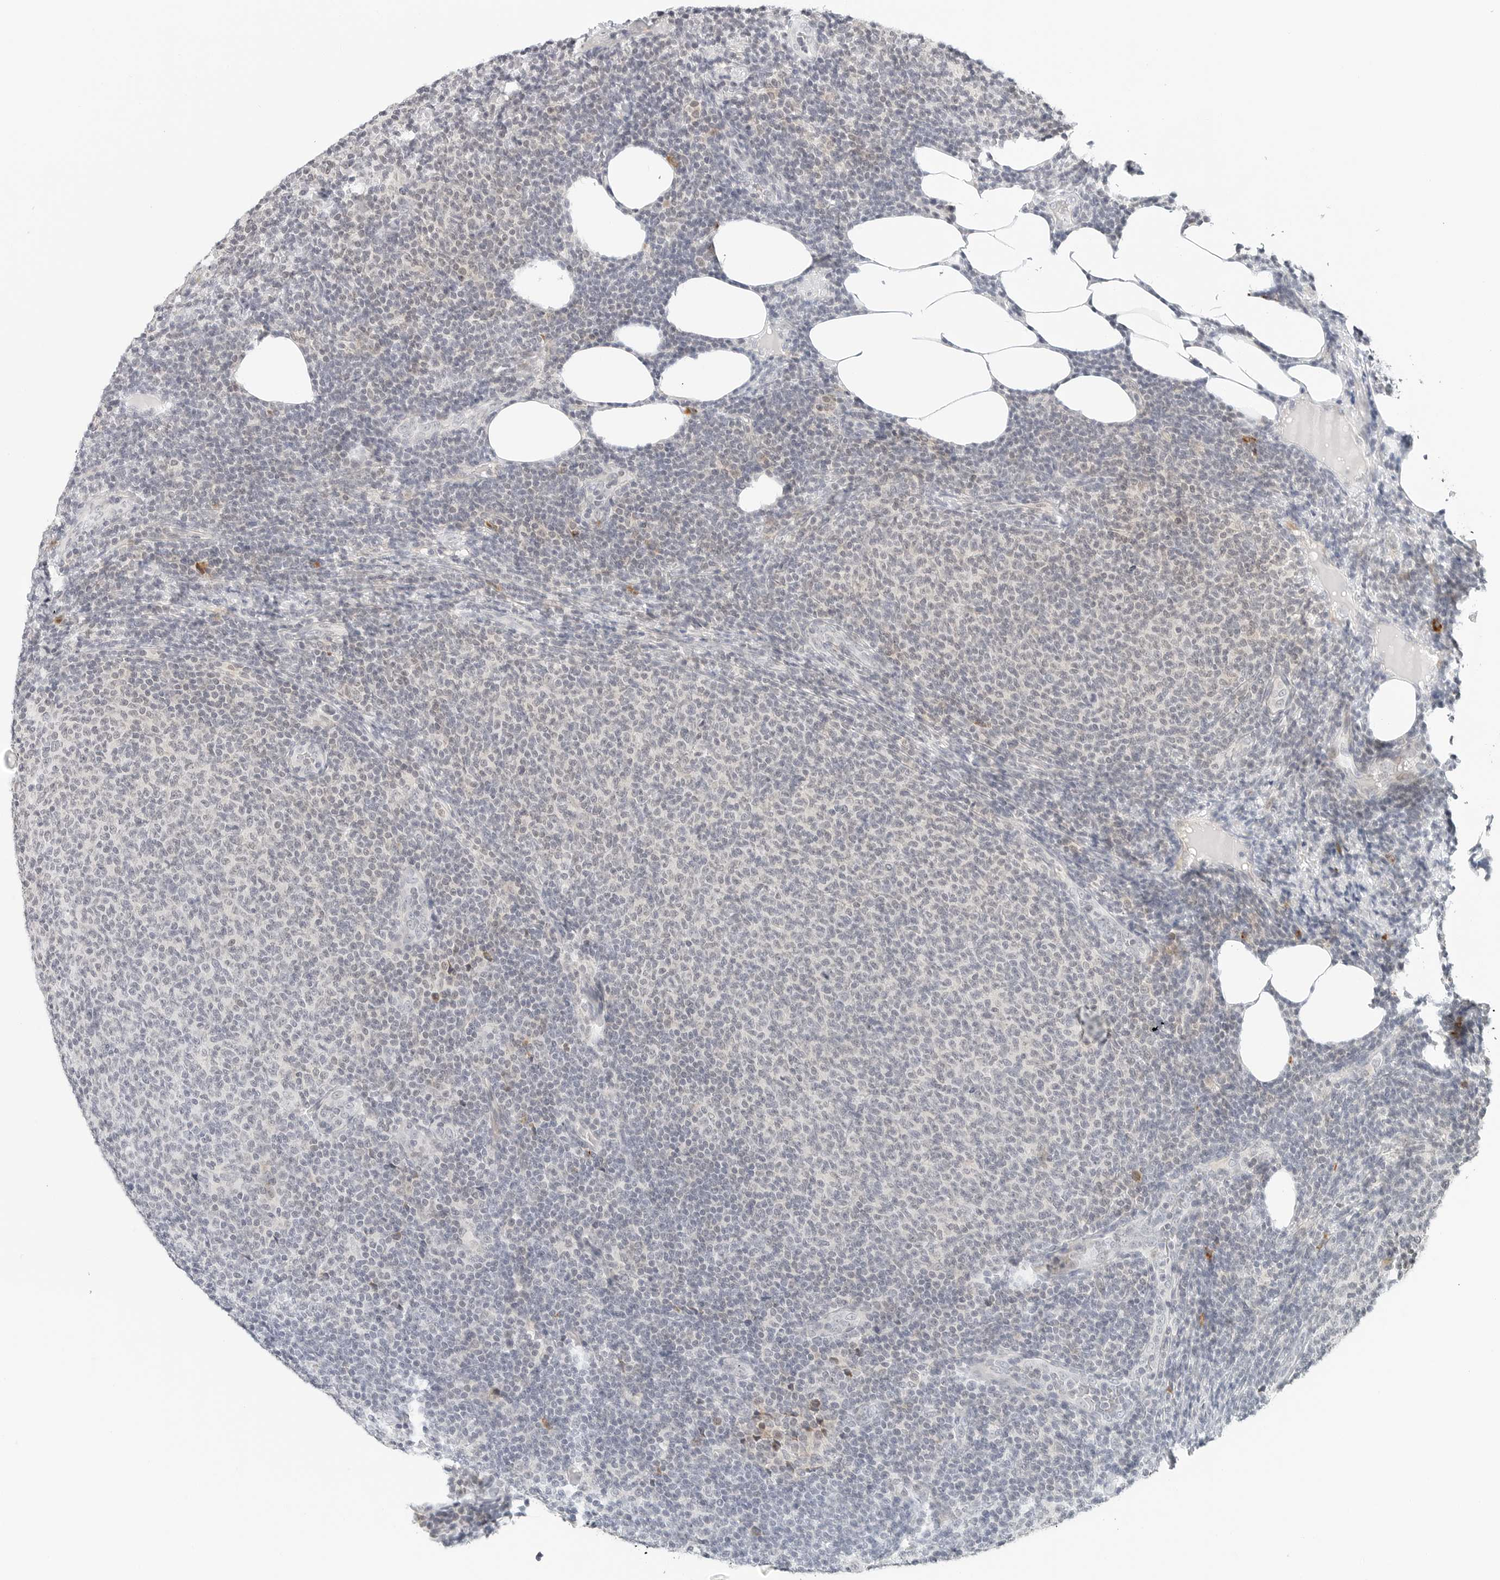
{"staining": {"intensity": "negative", "quantity": "none", "location": "none"}, "tissue": "lymphoma", "cell_type": "Tumor cells", "image_type": "cancer", "snomed": [{"axis": "morphology", "description": "Malignant lymphoma, non-Hodgkin's type, Low grade"}, {"axis": "topography", "description": "Lymph node"}], "caption": "Tumor cells are negative for protein expression in human lymphoma.", "gene": "PARP10", "patient": {"sex": "male", "age": 66}}